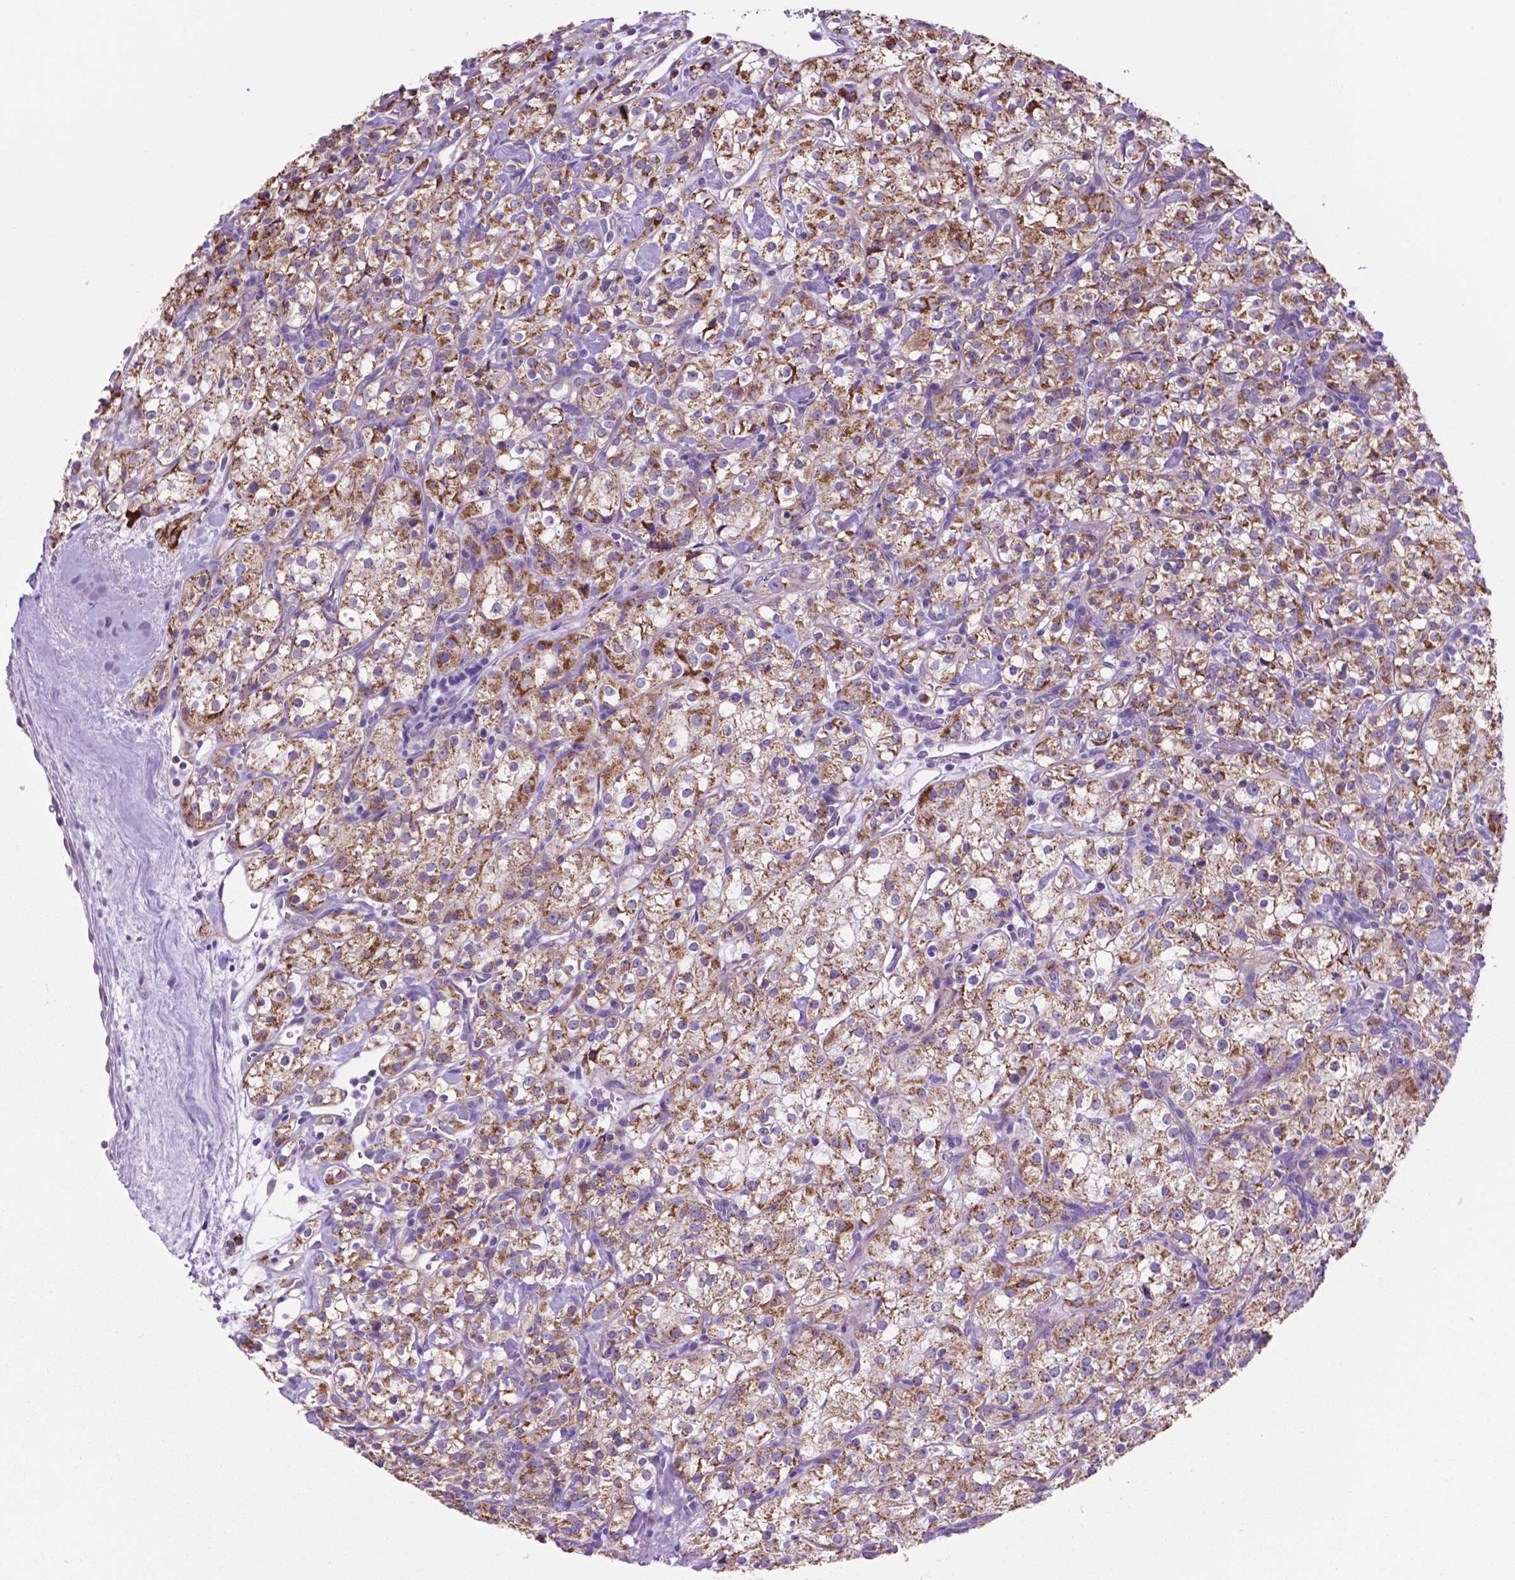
{"staining": {"intensity": "moderate", "quantity": ">75%", "location": "cytoplasmic/membranous"}, "tissue": "renal cancer", "cell_type": "Tumor cells", "image_type": "cancer", "snomed": [{"axis": "morphology", "description": "Adenocarcinoma, NOS"}, {"axis": "topography", "description": "Kidney"}], "caption": "There is medium levels of moderate cytoplasmic/membranous expression in tumor cells of renal cancer (adenocarcinoma), as demonstrated by immunohistochemical staining (brown color).", "gene": "TMEM121B", "patient": {"sex": "male", "age": 77}}